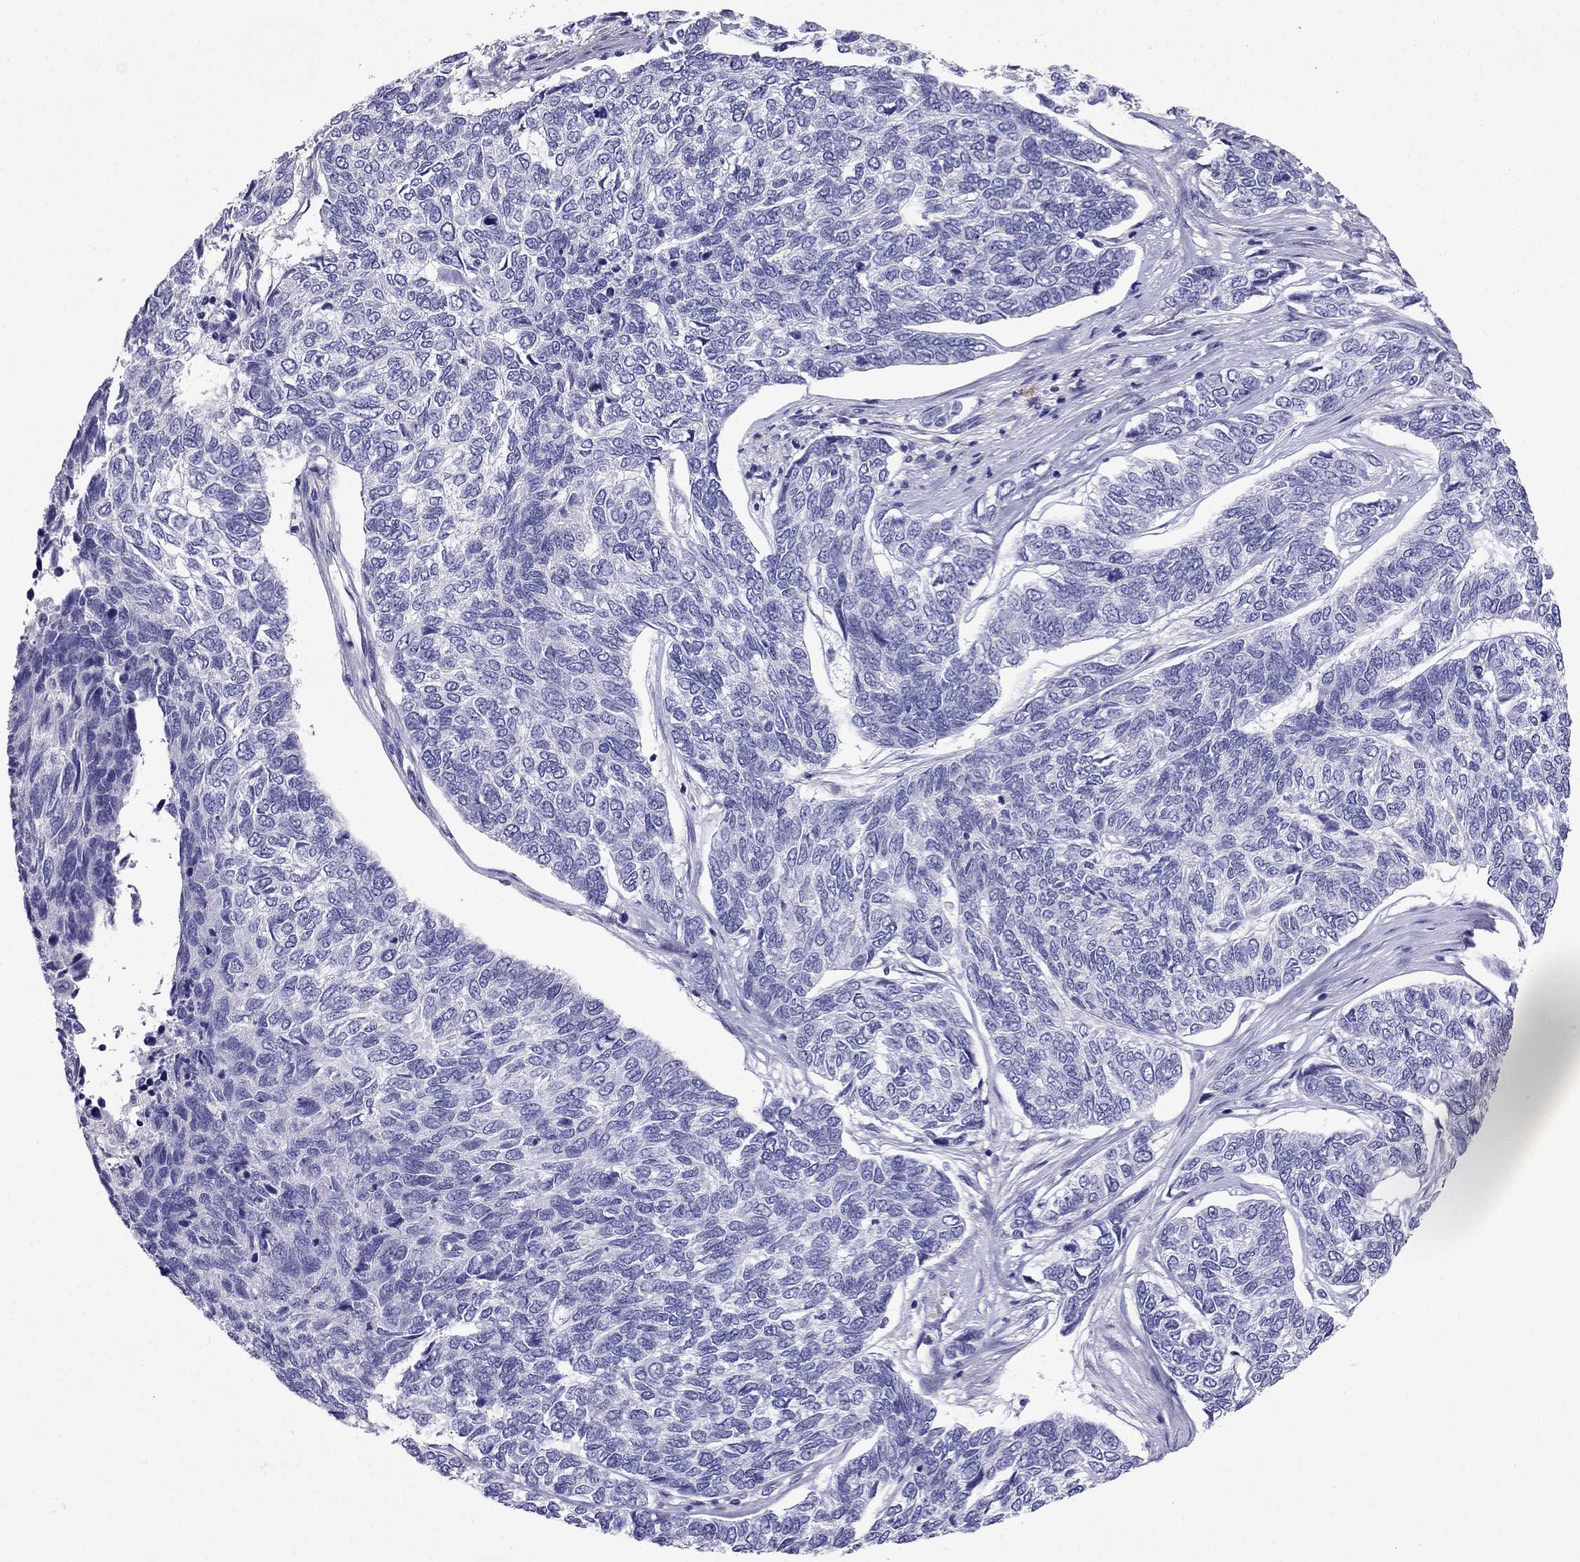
{"staining": {"intensity": "negative", "quantity": "none", "location": "none"}, "tissue": "skin cancer", "cell_type": "Tumor cells", "image_type": "cancer", "snomed": [{"axis": "morphology", "description": "Basal cell carcinoma"}, {"axis": "topography", "description": "Skin"}], "caption": "Tumor cells show no significant protein expression in skin basal cell carcinoma.", "gene": "PTH", "patient": {"sex": "female", "age": 65}}